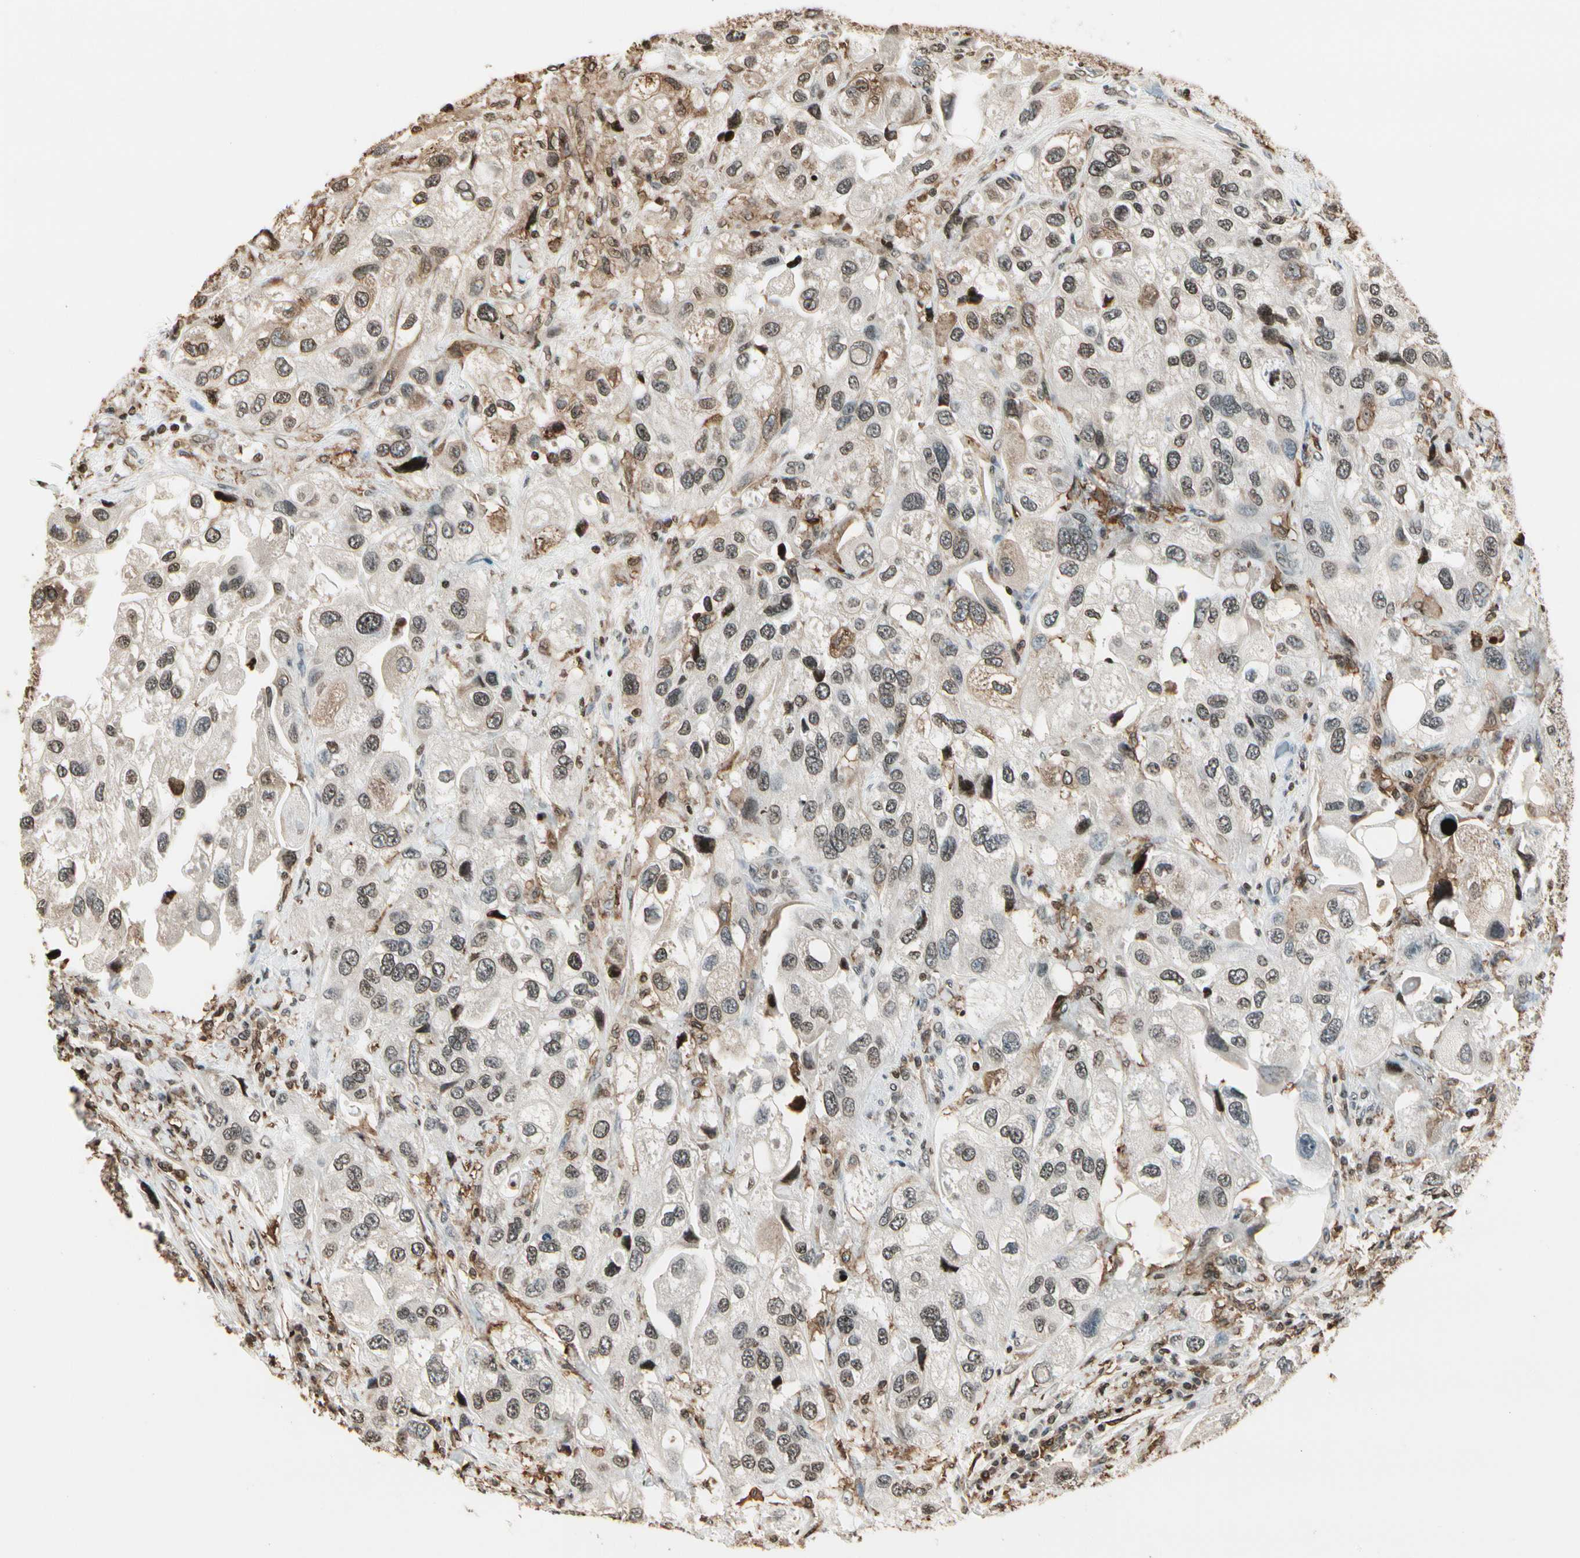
{"staining": {"intensity": "weak", "quantity": ">75%", "location": "nuclear"}, "tissue": "urothelial cancer", "cell_type": "Tumor cells", "image_type": "cancer", "snomed": [{"axis": "morphology", "description": "Urothelial carcinoma, High grade"}, {"axis": "topography", "description": "Urinary bladder"}], "caption": "Immunohistochemical staining of urothelial cancer reveals low levels of weak nuclear protein staining in about >75% of tumor cells. The protein is stained brown, and the nuclei are stained in blue (DAB IHC with brightfield microscopy, high magnification).", "gene": "FER", "patient": {"sex": "female", "age": 64}}